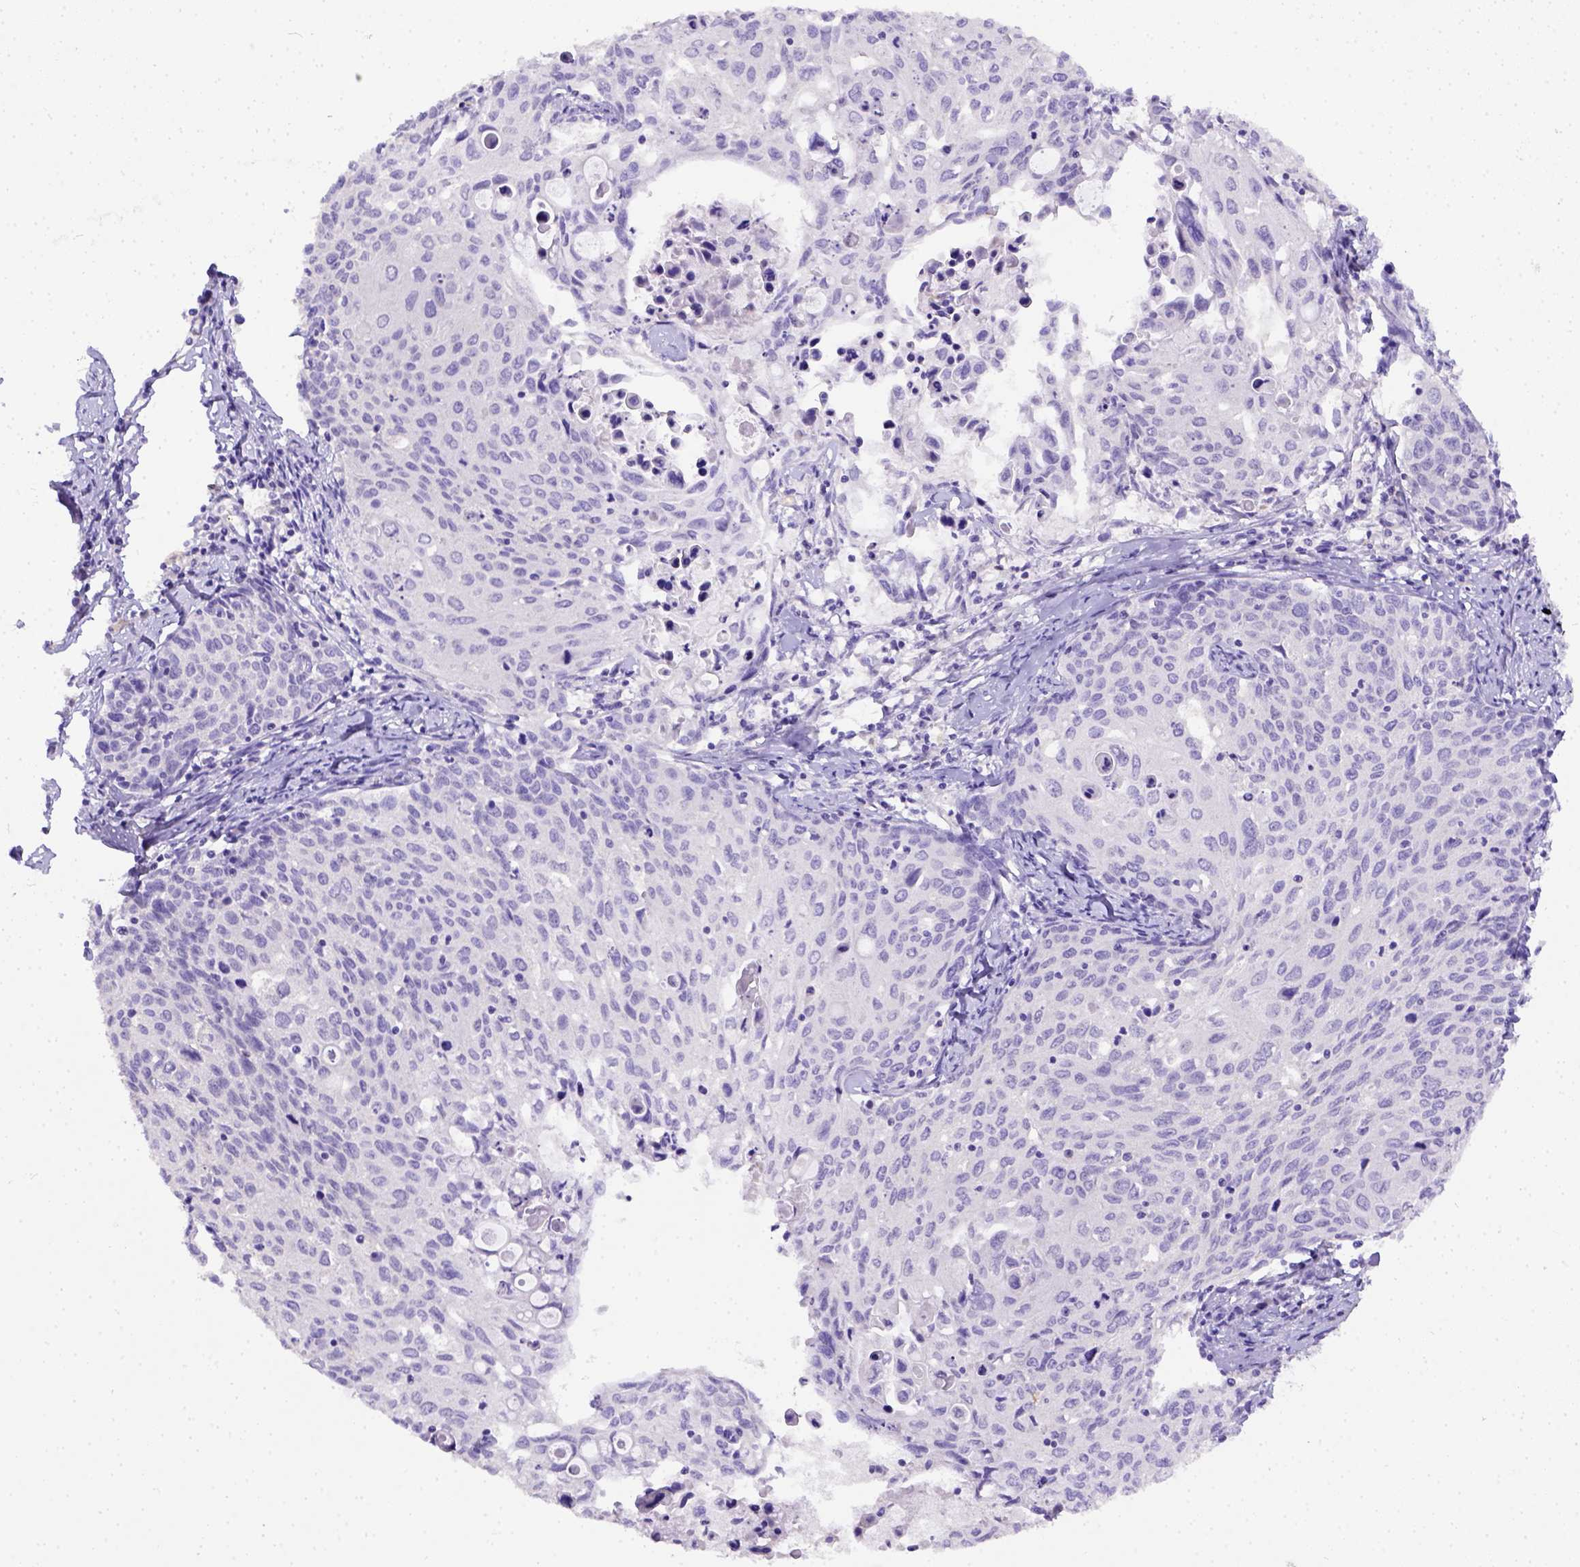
{"staining": {"intensity": "negative", "quantity": "none", "location": "none"}, "tissue": "cervical cancer", "cell_type": "Tumor cells", "image_type": "cancer", "snomed": [{"axis": "morphology", "description": "Squamous cell carcinoma, NOS"}, {"axis": "topography", "description": "Cervix"}], "caption": "IHC histopathology image of neoplastic tissue: cervical cancer stained with DAB demonstrates no significant protein positivity in tumor cells.", "gene": "B3GAT1", "patient": {"sex": "female", "age": 62}}